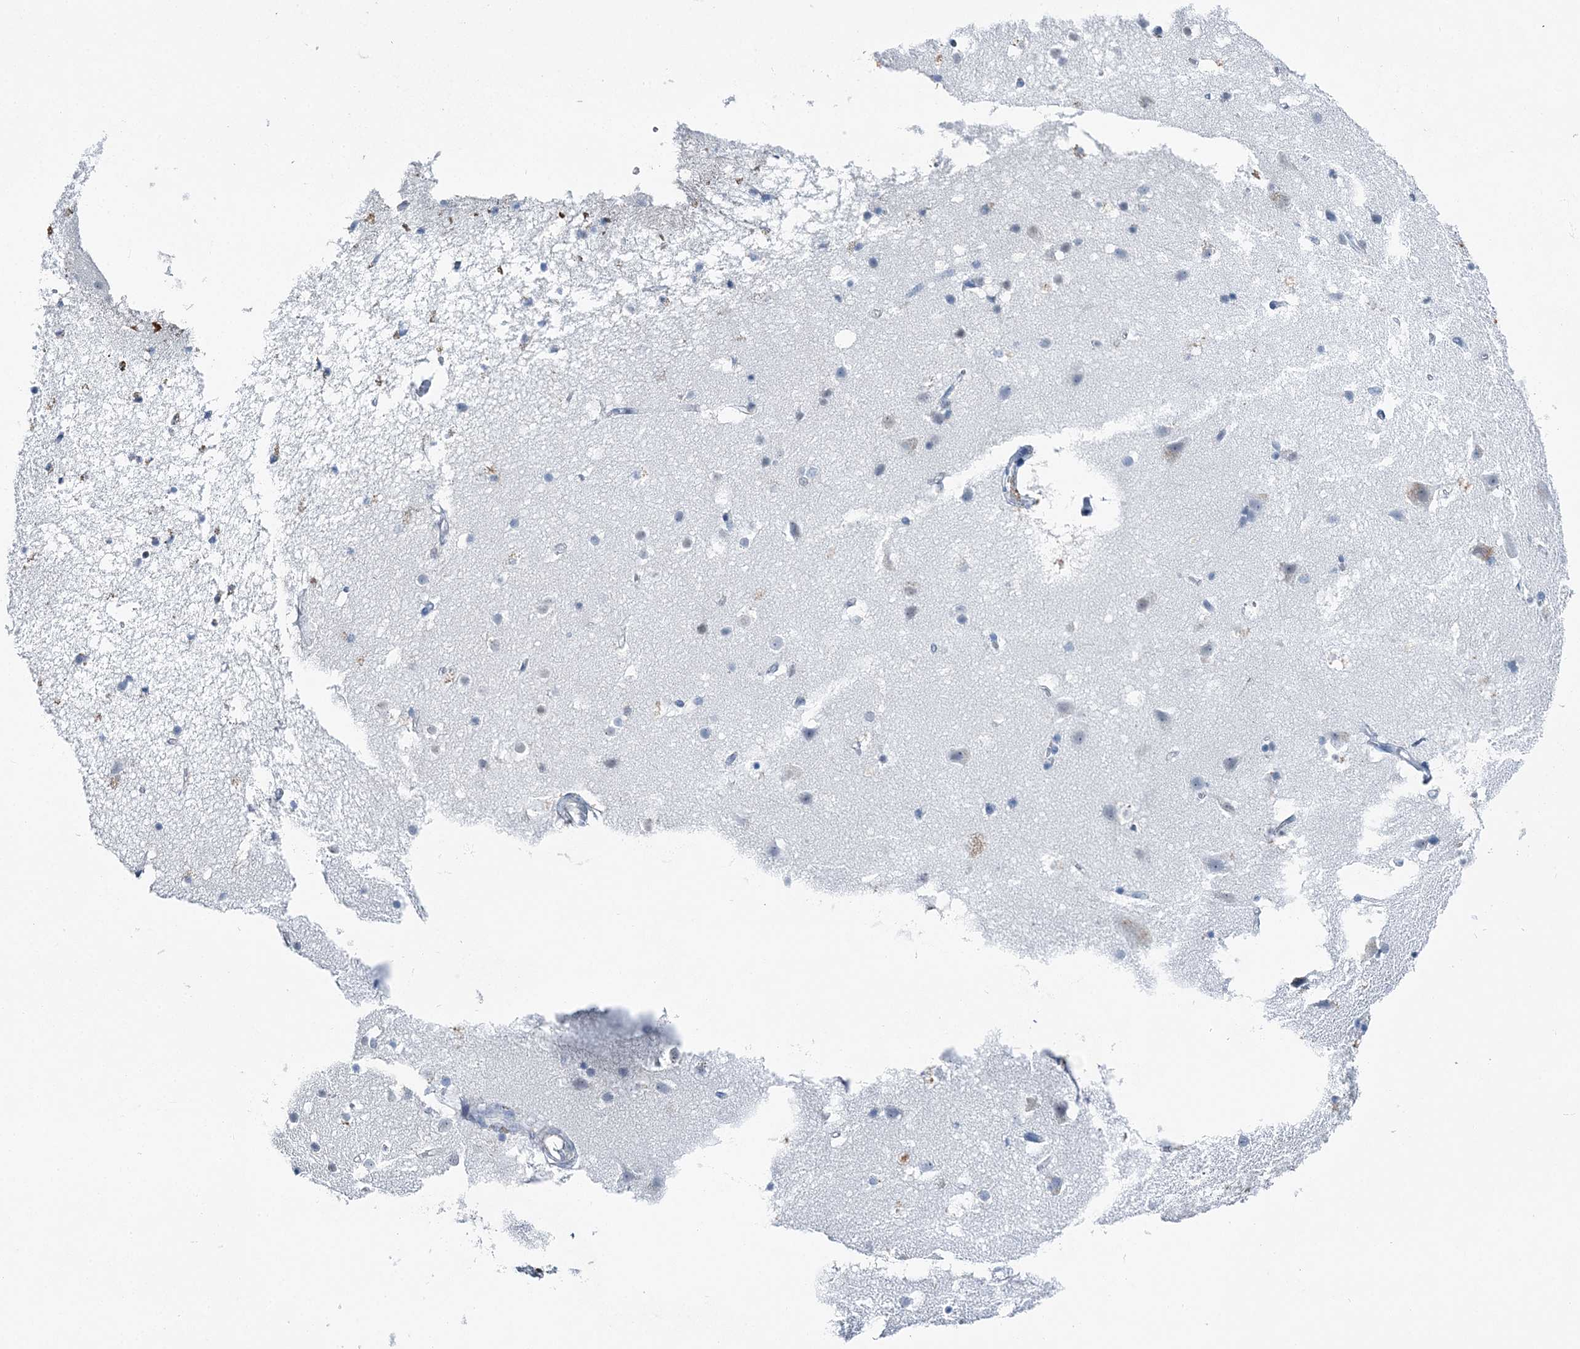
{"staining": {"intensity": "negative", "quantity": "none", "location": "none"}, "tissue": "cerebral cortex", "cell_type": "Endothelial cells", "image_type": "normal", "snomed": [{"axis": "morphology", "description": "Normal tissue, NOS"}, {"axis": "topography", "description": "Cerebral cortex"}], "caption": "IHC image of benign cerebral cortex stained for a protein (brown), which displays no expression in endothelial cells.", "gene": "HAT1", "patient": {"sex": "male", "age": 54}}